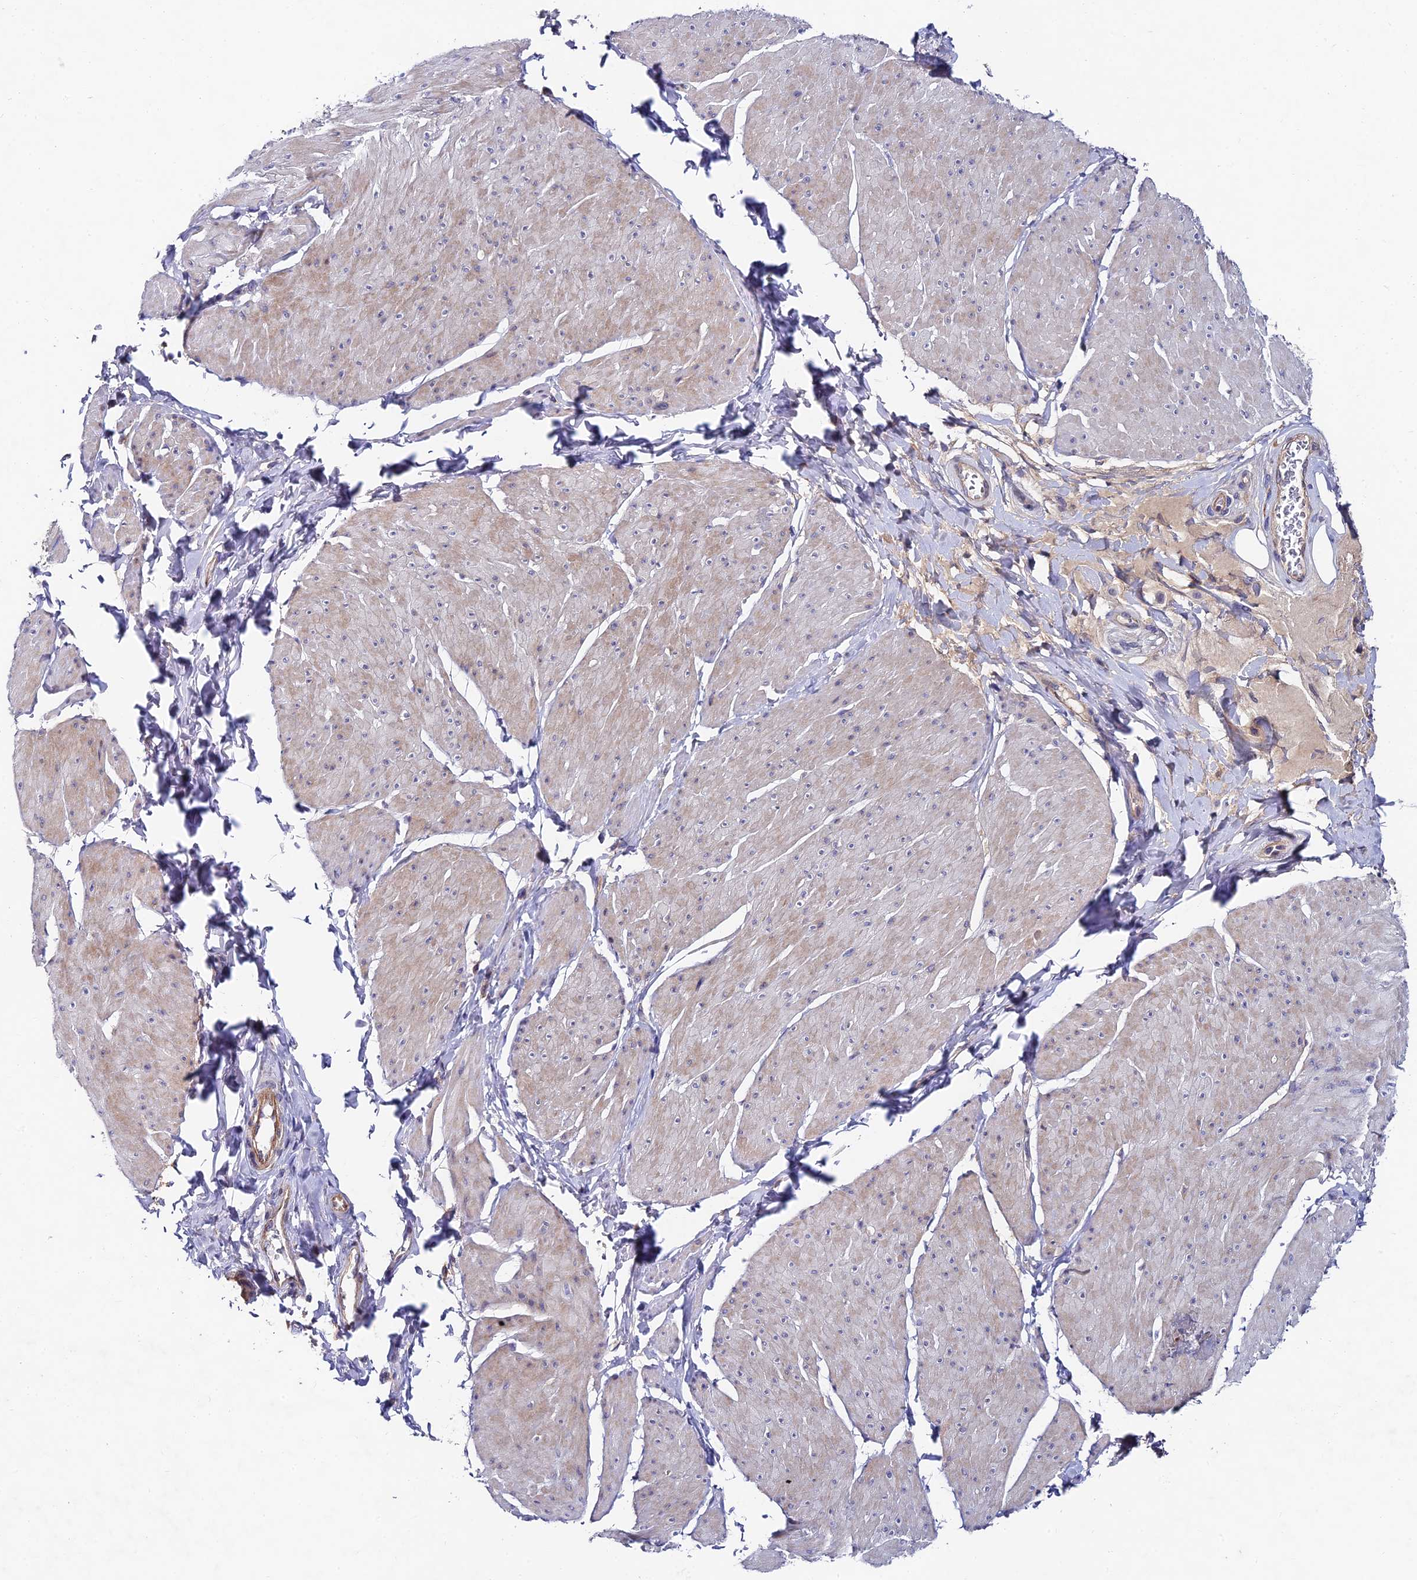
{"staining": {"intensity": "weak", "quantity": "25%-75%", "location": "cytoplasmic/membranous"}, "tissue": "smooth muscle", "cell_type": "Smooth muscle cells", "image_type": "normal", "snomed": [{"axis": "morphology", "description": "Urothelial carcinoma, High grade"}, {"axis": "topography", "description": "Urinary bladder"}], "caption": "Immunohistochemical staining of benign human smooth muscle reveals 25%-75% levels of weak cytoplasmic/membranous protein staining in approximately 25%-75% of smooth muscle cells.", "gene": "TRIM24", "patient": {"sex": "male", "age": 46}}